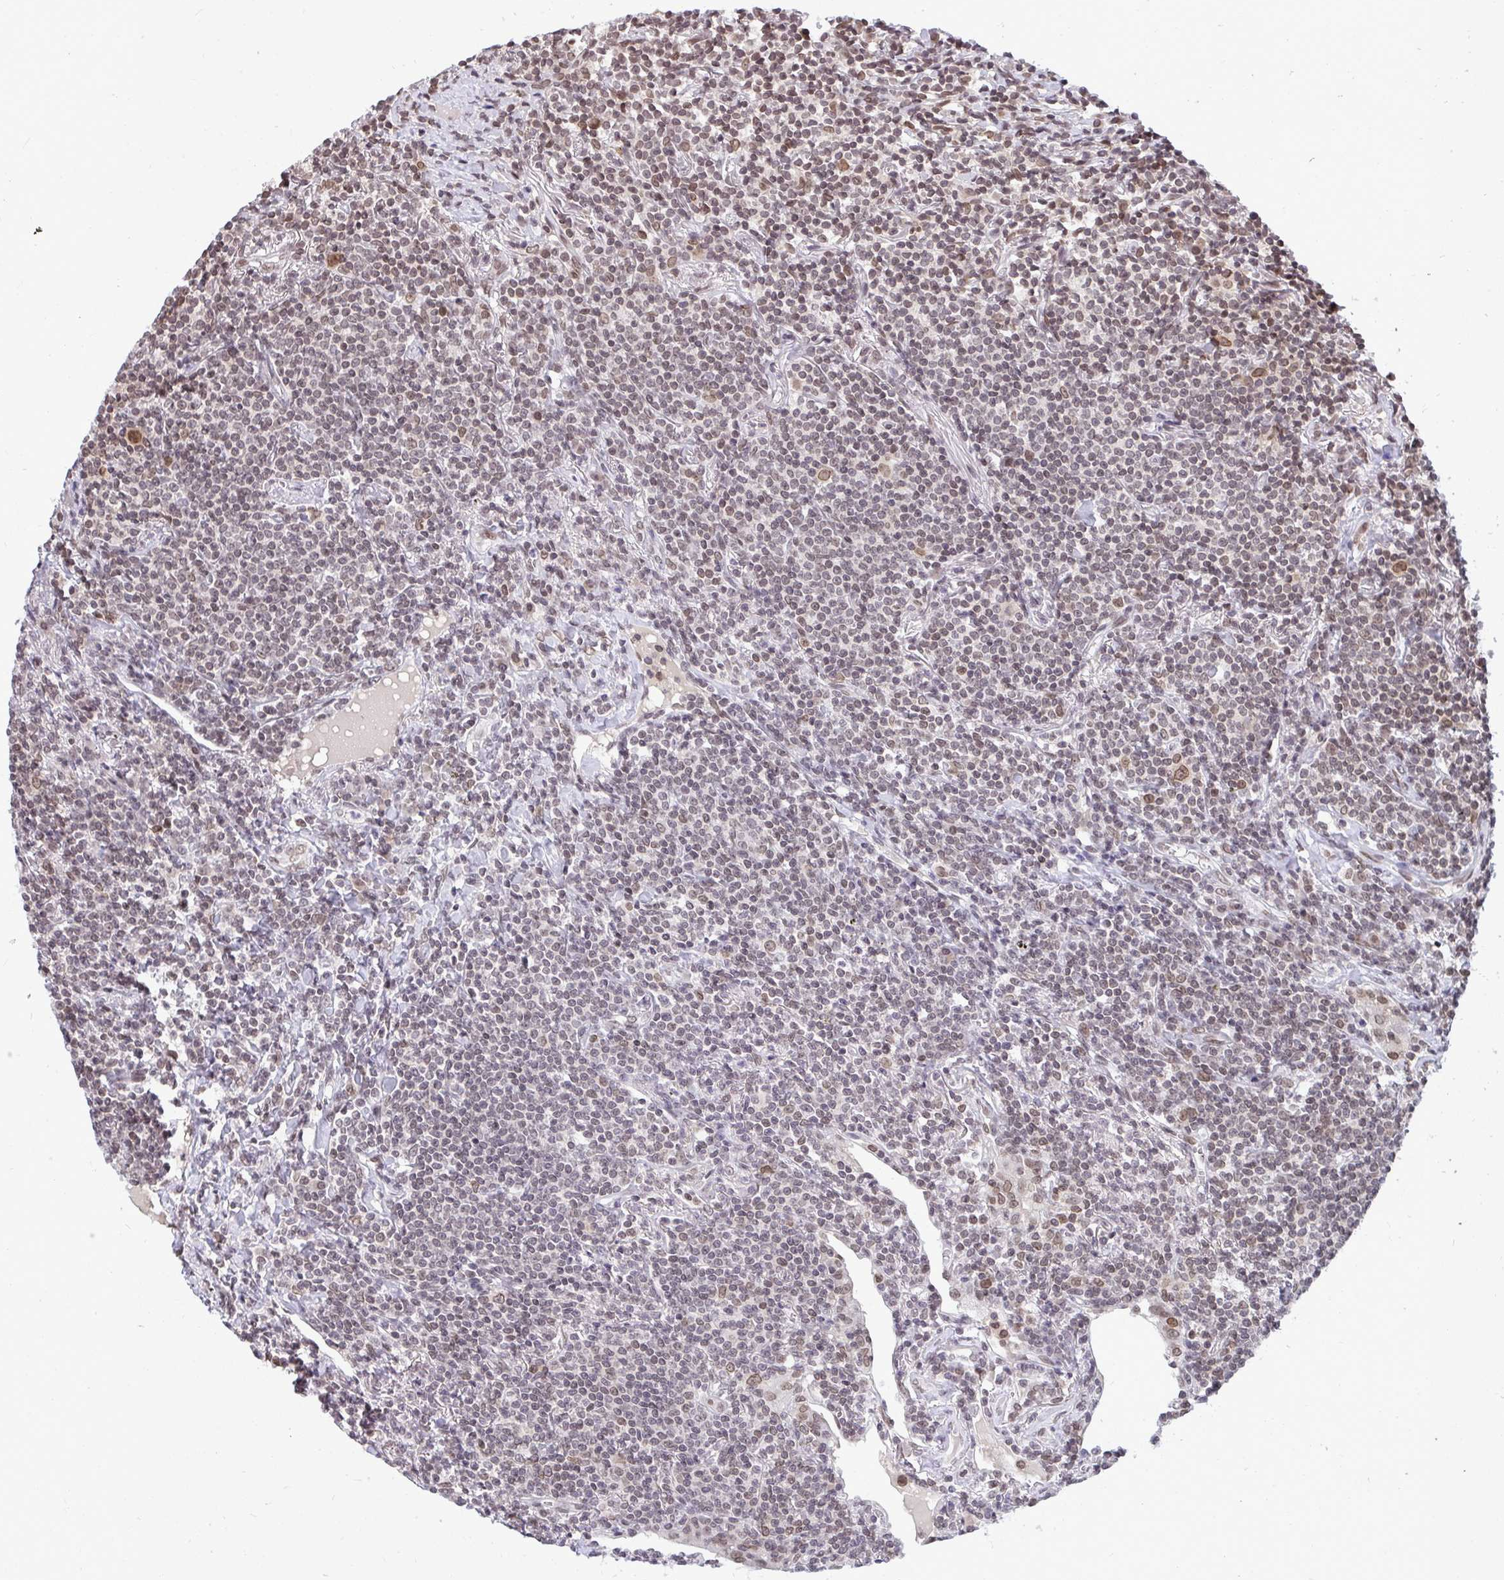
{"staining": {"intensity": "weak", "quantity": "25%-75%", "location": "nuclear"}, "tissue": "lymphoma", "cell_type": "Tumor cells", "image_type": "cancer", "snomed": [{"axis": "morphology", "description": "Malignant lymphoma, non-Hodgkin's type, Low grade"}, {"axis": "topography", "description": "Lung"}], "caption": "Tumor cells display low levels of weak nuclear positivity in about 25%-75% of cells in human low-grade malignant lymphoma, non-Hodgkin's type. The protein of interest is shown in brown color, while the nuclei are stained blue.", "gene": "JPT1", "patient": {"sex": "female", "age": 71}}